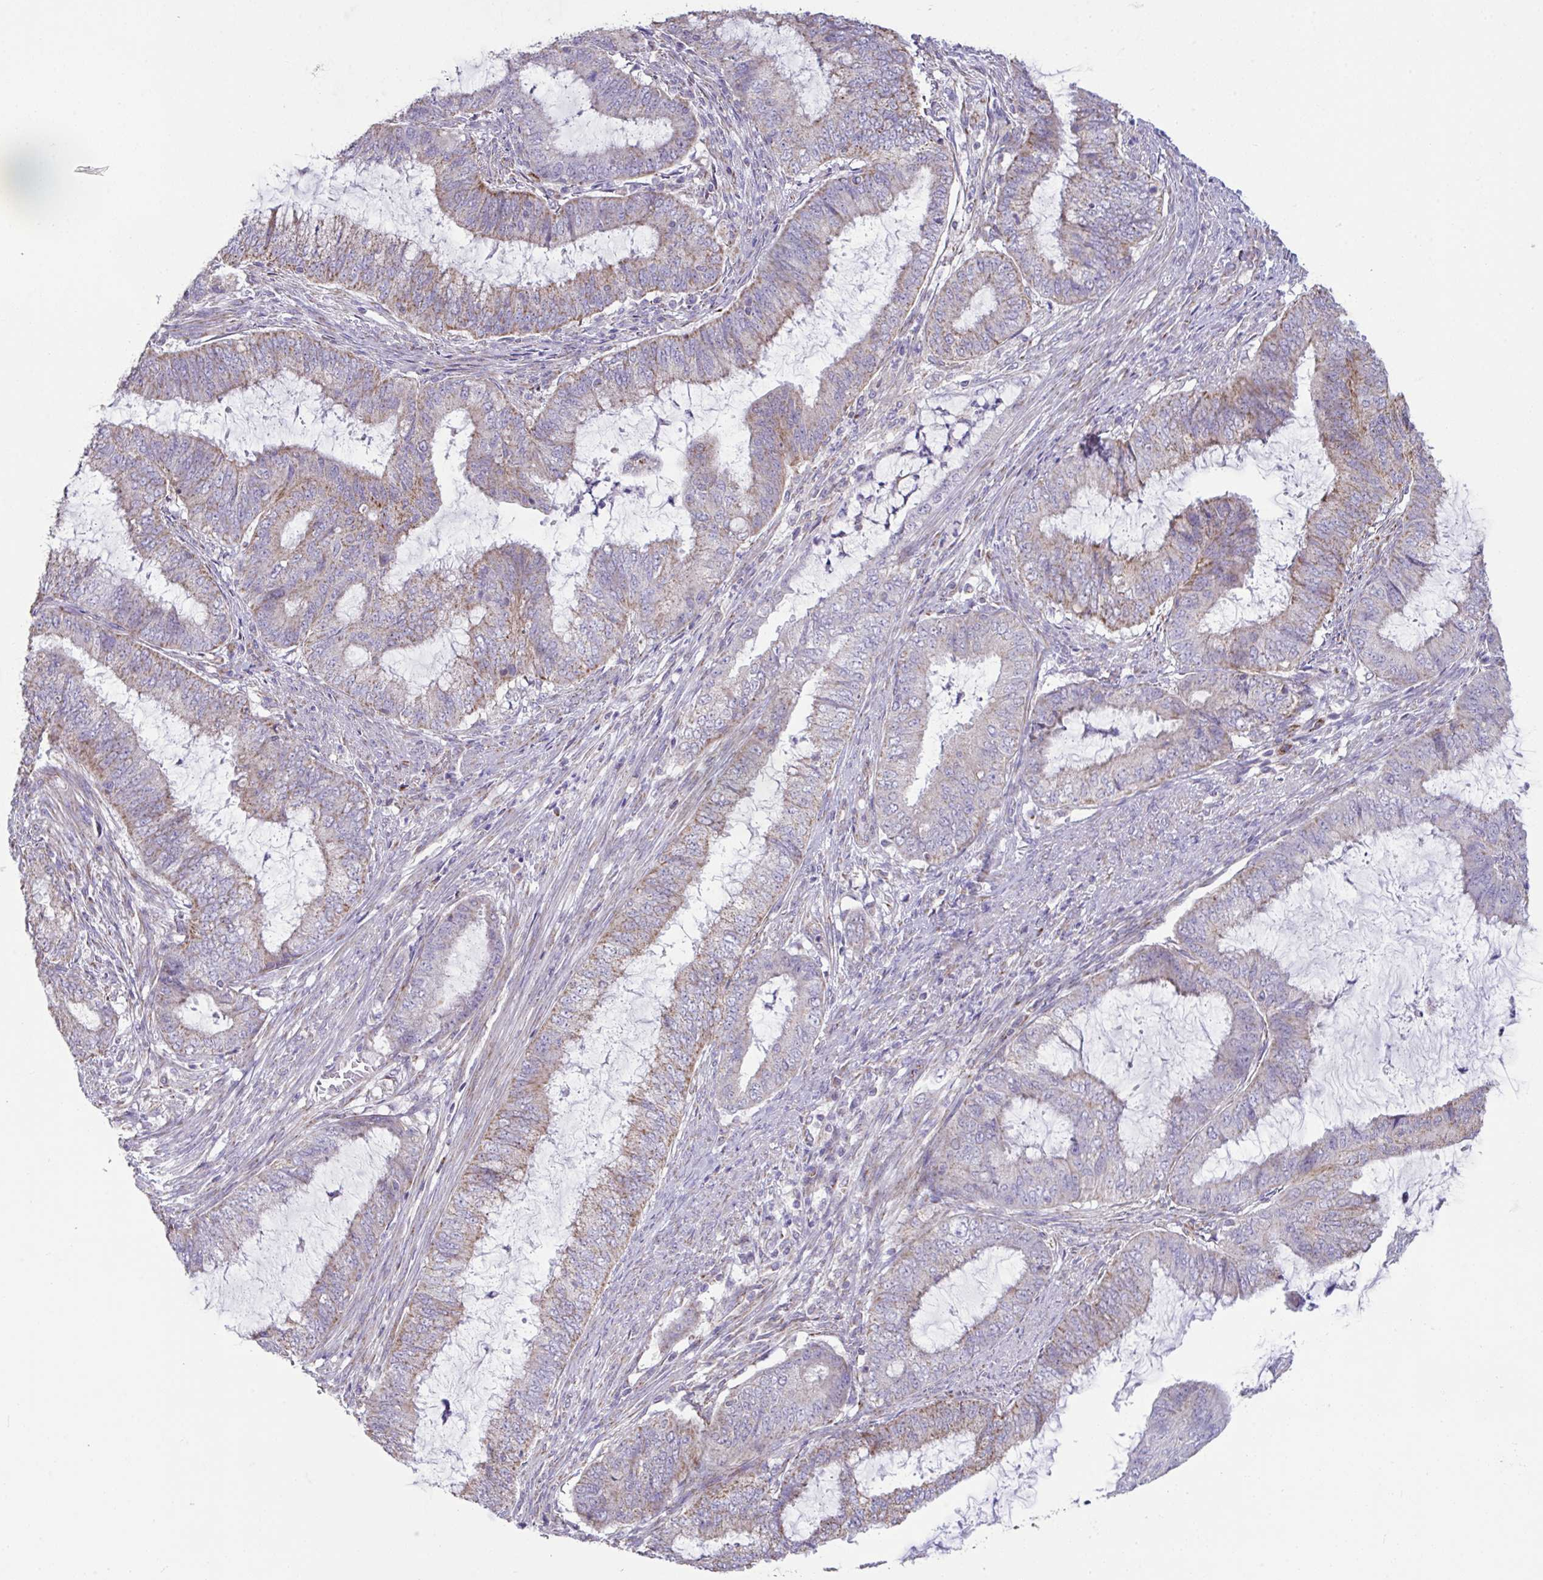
{"staining": {"intensity": "moderate", "quantity": ">75%", "location": "cytoplasmic/membranous"}, "tissue": "endometrial cancer", "cell_type": "Tumor cells", "image_type": "cancer", "snomed": [{"axis": "morphology", "description": "Adenocarcinoma, NOS"}, {"axis": "topography", "description": "Endometrium"}], "caption": "Endometrial cancer stained with DAB (3,3'-diaminobenzidine) immunohistochemistry (IHC) demonstrates medium levels of moderate cytoplasmic/membranous expression in approximately >75% of tumor cells.", "gene": "DOK7", "patient": {"sex": "female", "age": 51}}